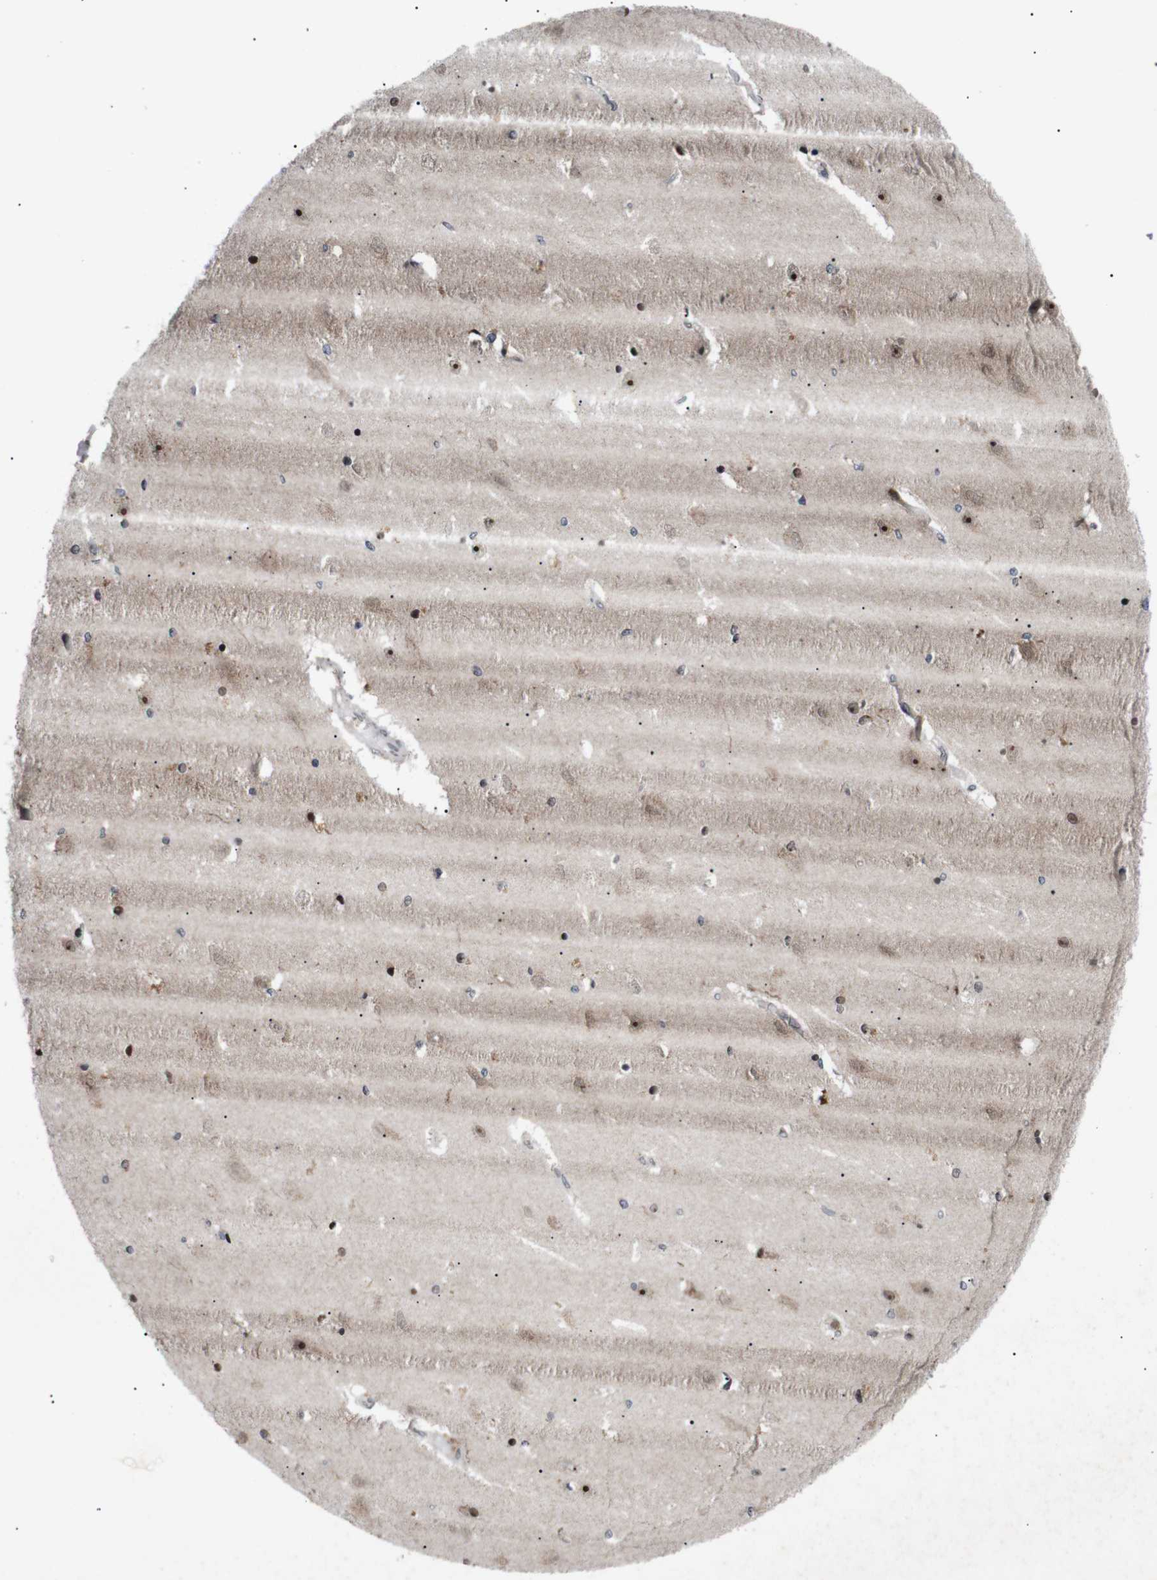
{"staining": {"intensity": "strong", "quantity": "<25%", "location": "nuclear"}, "tissue": "hippocampus", "cell_type": "Glial cells", "image_type": "normal", "snomed": [{"axis": "morphology", "description": "Normal tissue, NOS"}, {"axis": "topography", "description": "Hippocampus"}], "caption": "Immunohistochemistry (IHC) of normal human hippocampus shows medium levels of strong nuclear expression in about <25% of glial cells. (Stains: DAB (3,3'-diaminobenzidine) in brown, nuclei in blue, Microscopy: brightfield microscopy at high magnification).", "gene": "KIF23", "patient": {"sex": "female", "age": 54}}